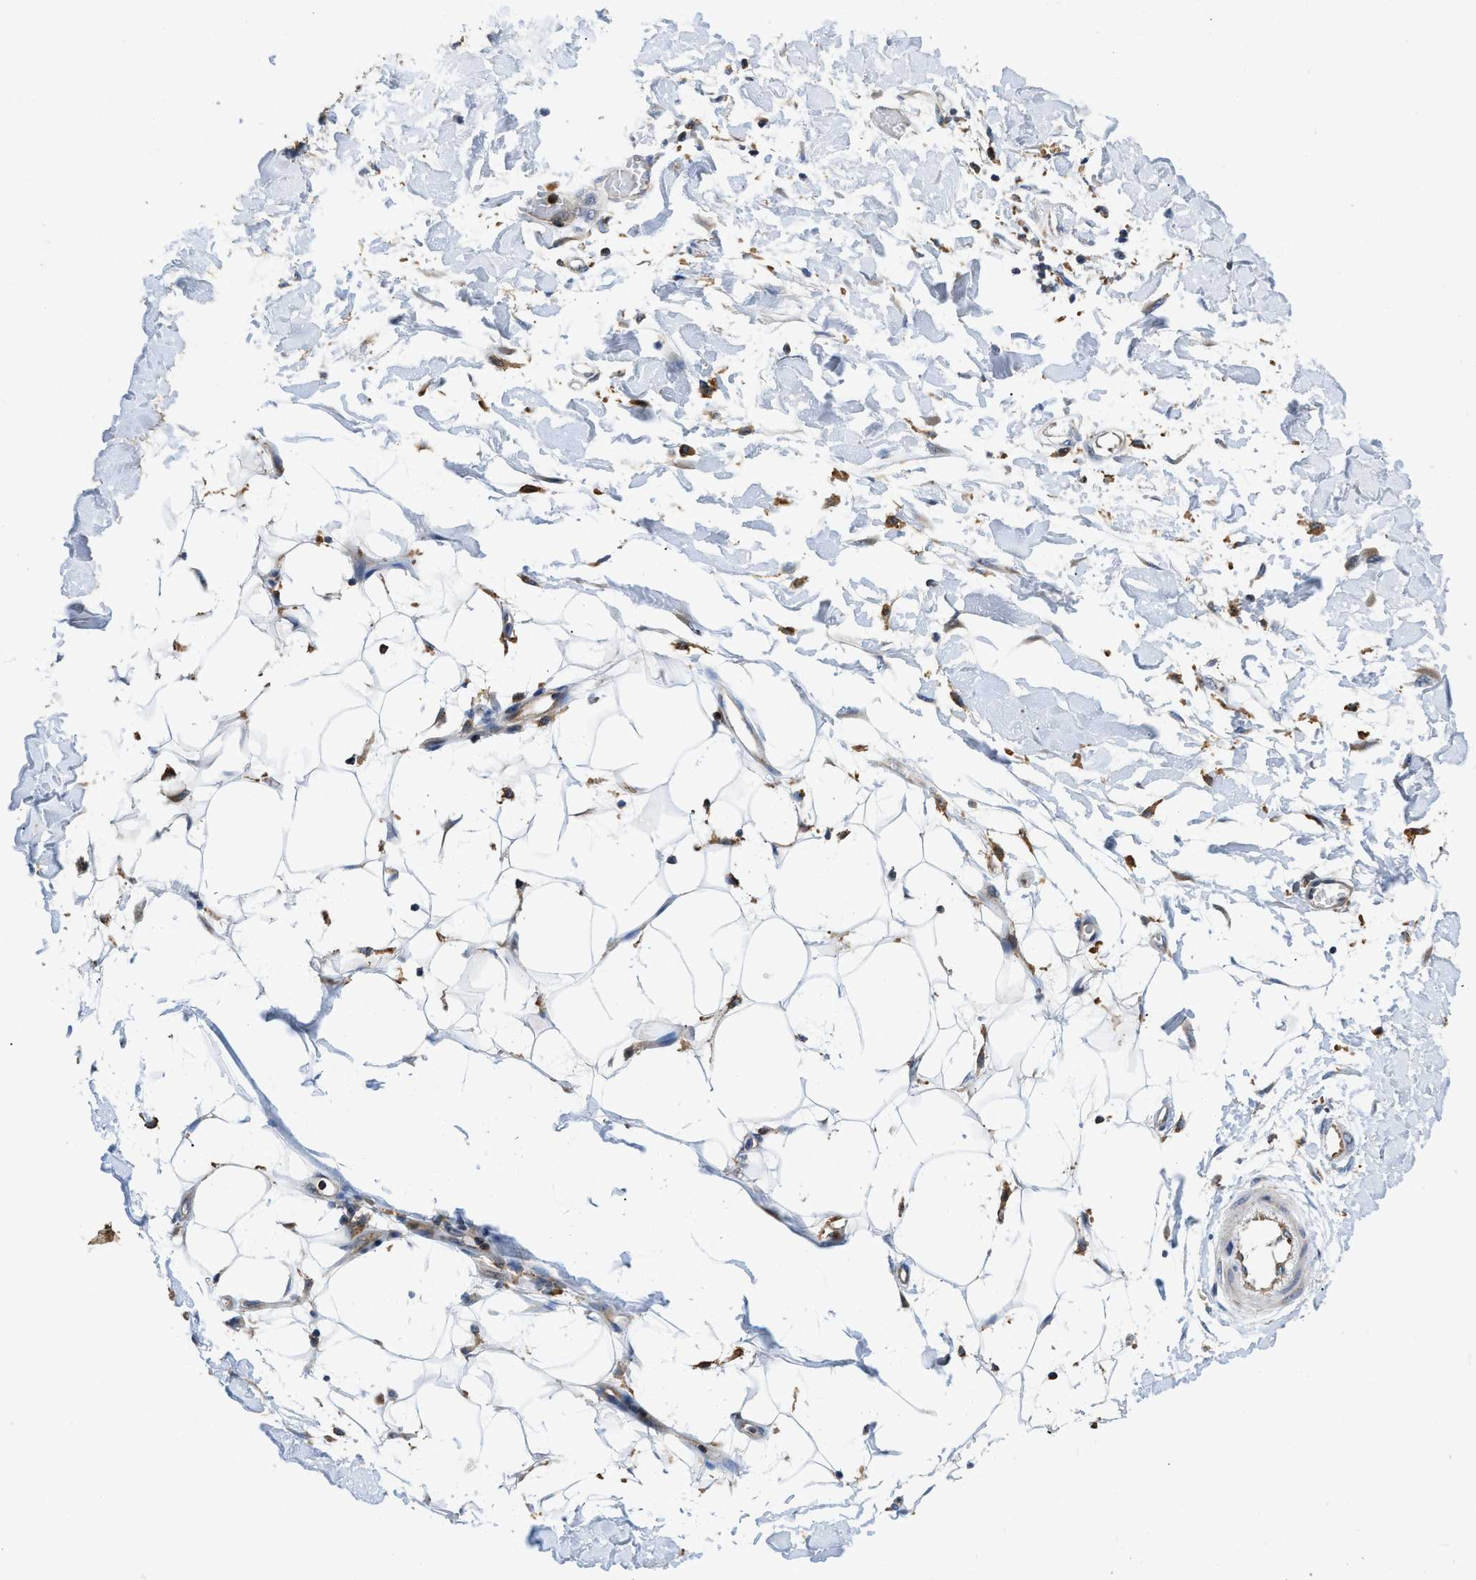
{"staining": {"intensity": "negative", "quantity": "none", "location": "none"}, "tissue": "adipose tissue", "cell_type": "Adipocytes", "image_type": "normal", "snomed": [{"axis": "morphology", "description": "Normal tissue, NOS"}, {"axis": "morphology", "description": "Squamous cell carcinoma, NOS"}, {"axis": "topography", "description": "Skin"}, {"axis": "topography", "description": "Peripheral nerve tissue"}], "caption": "A high-resolution micrograph shows immunohistochemistry (IHC) staining of unremarkable adipose tissue, which displays no significant expression in adipocytes.", "gene": "ENPP4", "patient": {"sex": "male", "age": 83}}